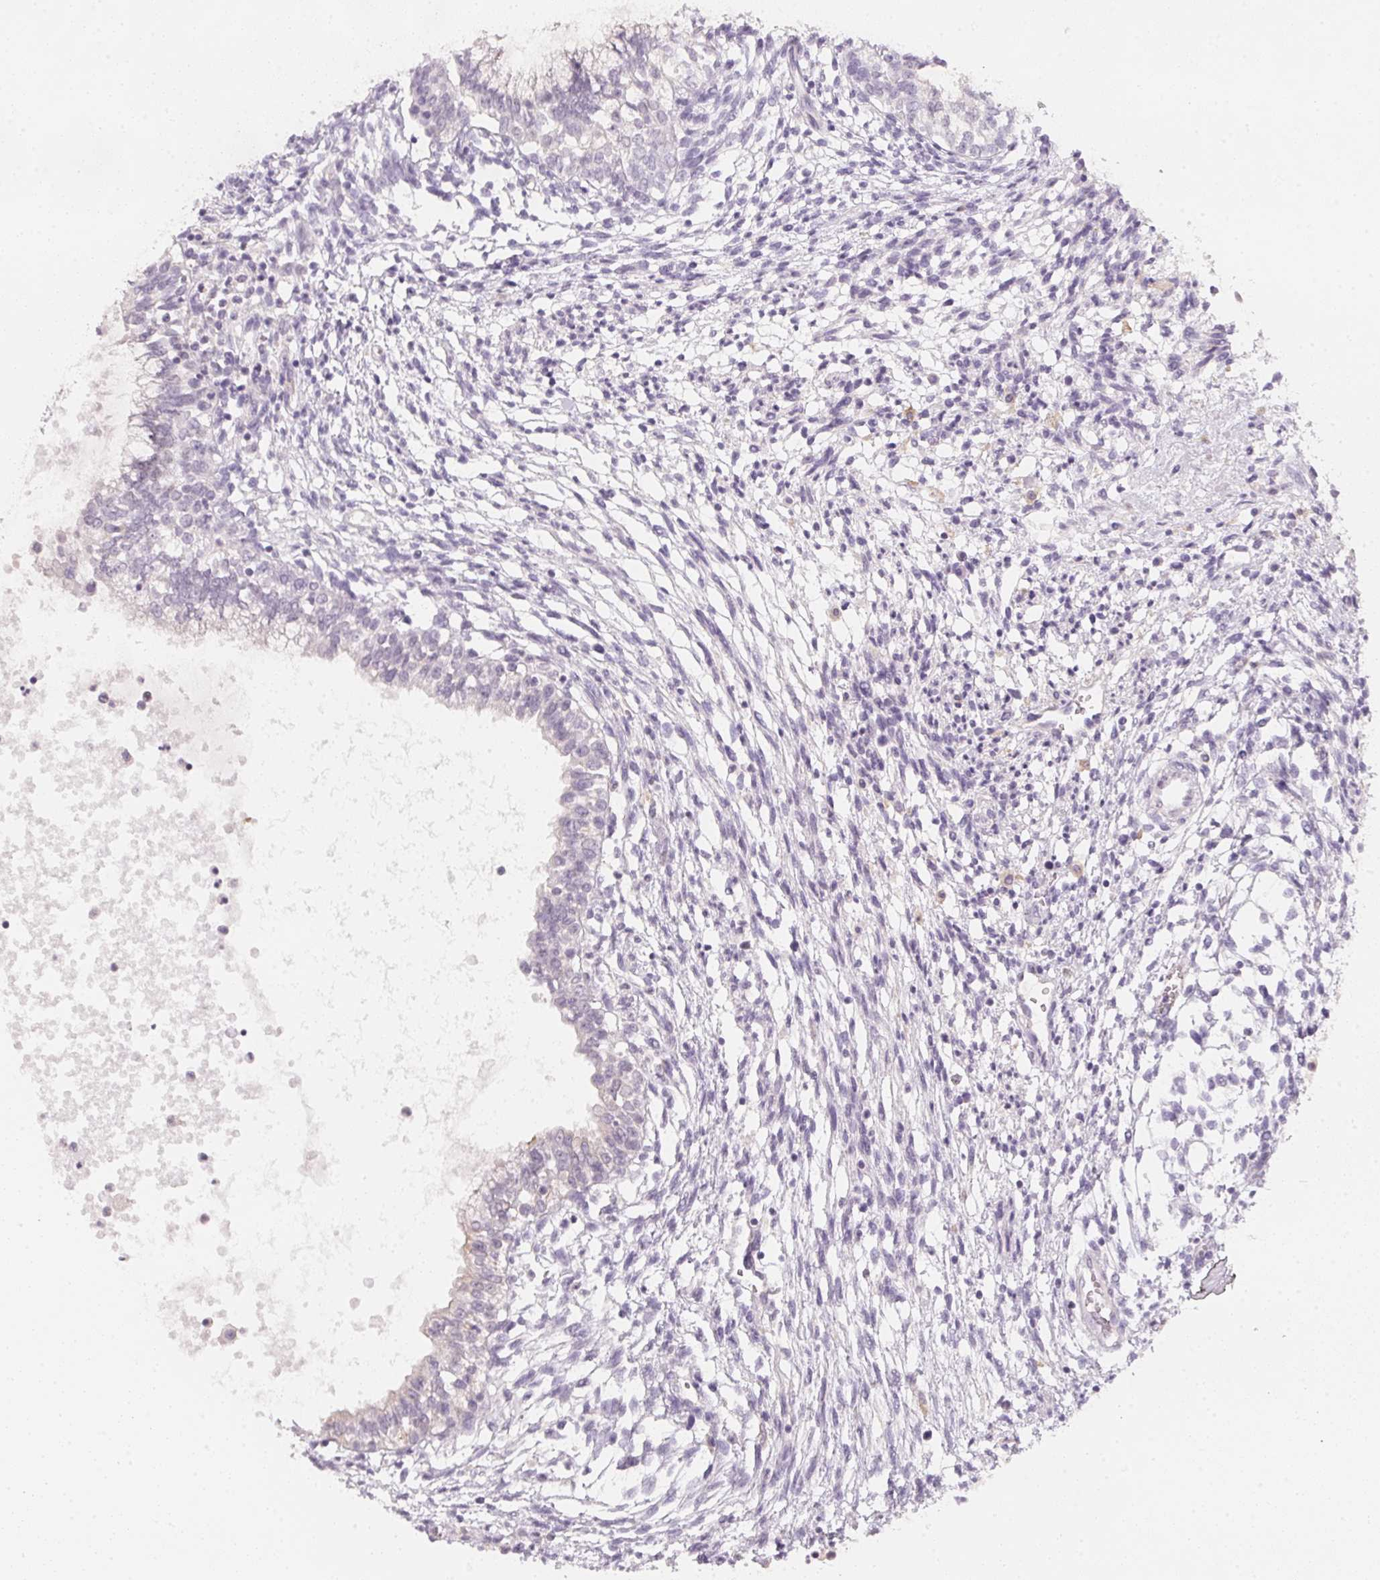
{"staining": {"intensity": "negative", "quantity": "none", "location": "none"}, "tissue": "testis cancer", "cell_type": "Tumor cells", "image_type": "cancer", "snomed": [{"axis": "morphology", "description": "Carcinoma, Embryonal, NOS"}, {"axis": "topography", "description": "Testis"}], "caption": "There is no significant expression in tumor cells of testis cancer (embryonal carcinoma).", "gene": "CFAP276", "patient": {"sex": "male", "age": 37}}